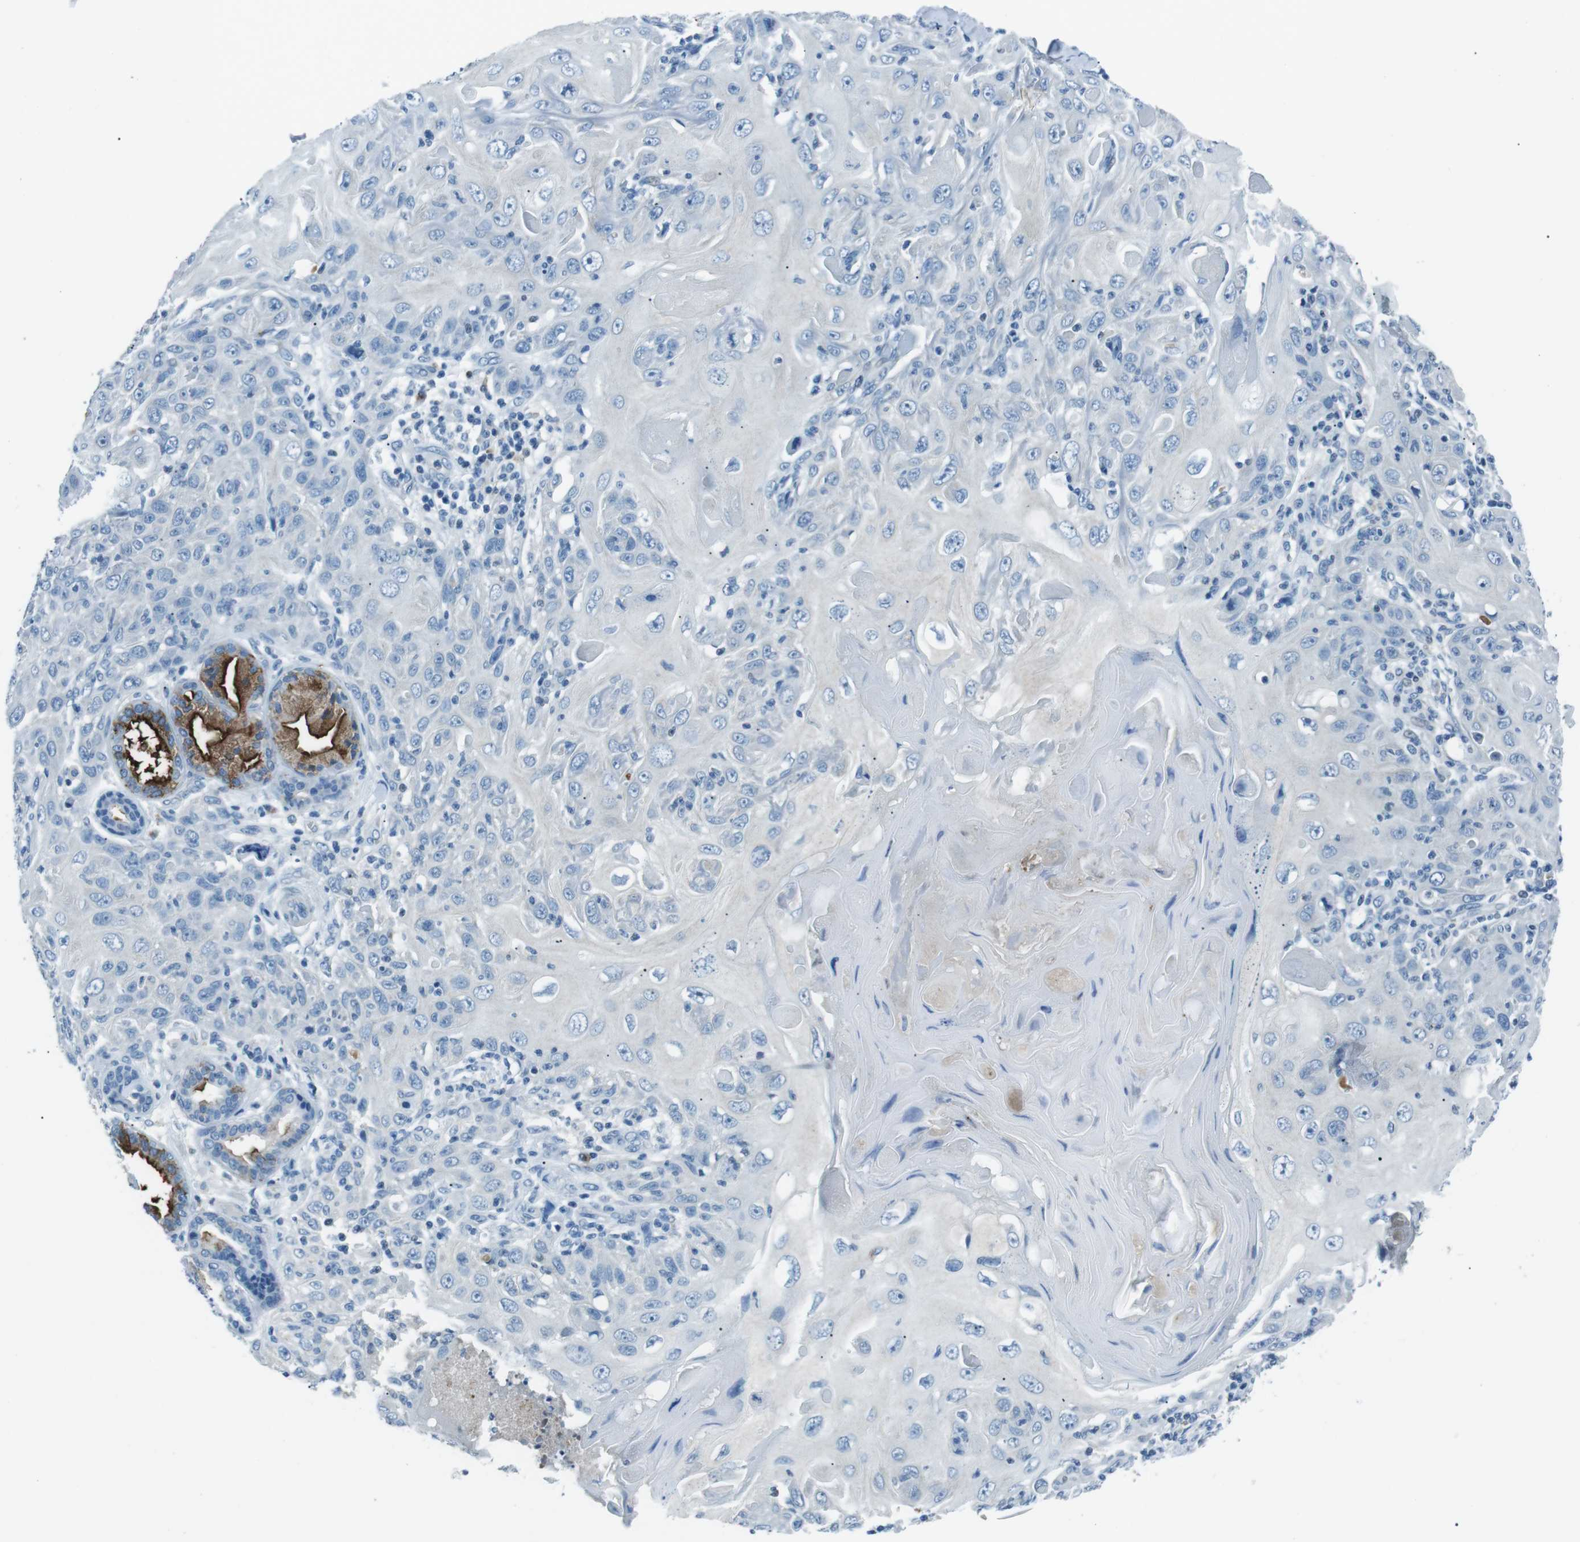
{"staining": {"intensity": "negative", "quantity": "none", "location": "none"}, "tissue": "skin cancer", "cell_type": "Tumor cells", "image_type": "cancer", "snomed": [{"axis": "morphology", "description": "Squamous cell carcinoma, NOS"}, {"axis": "topography", "description": "Skin"}], "caption": "High magnification brightfield microscopy of skin squamous cell carcinoma stained with DAB (brown) and counterstained with hematoxylin (blue): tumor cells show no significant expression. (Stains: DAB (3,3'-diaminobenzidine) IHC with hematoxylin counter stain, Microscopy: brightfield microscopy at high magnification).", "gene": "ST6GAL1", "patient": {"sex": "female", "age": 88}}